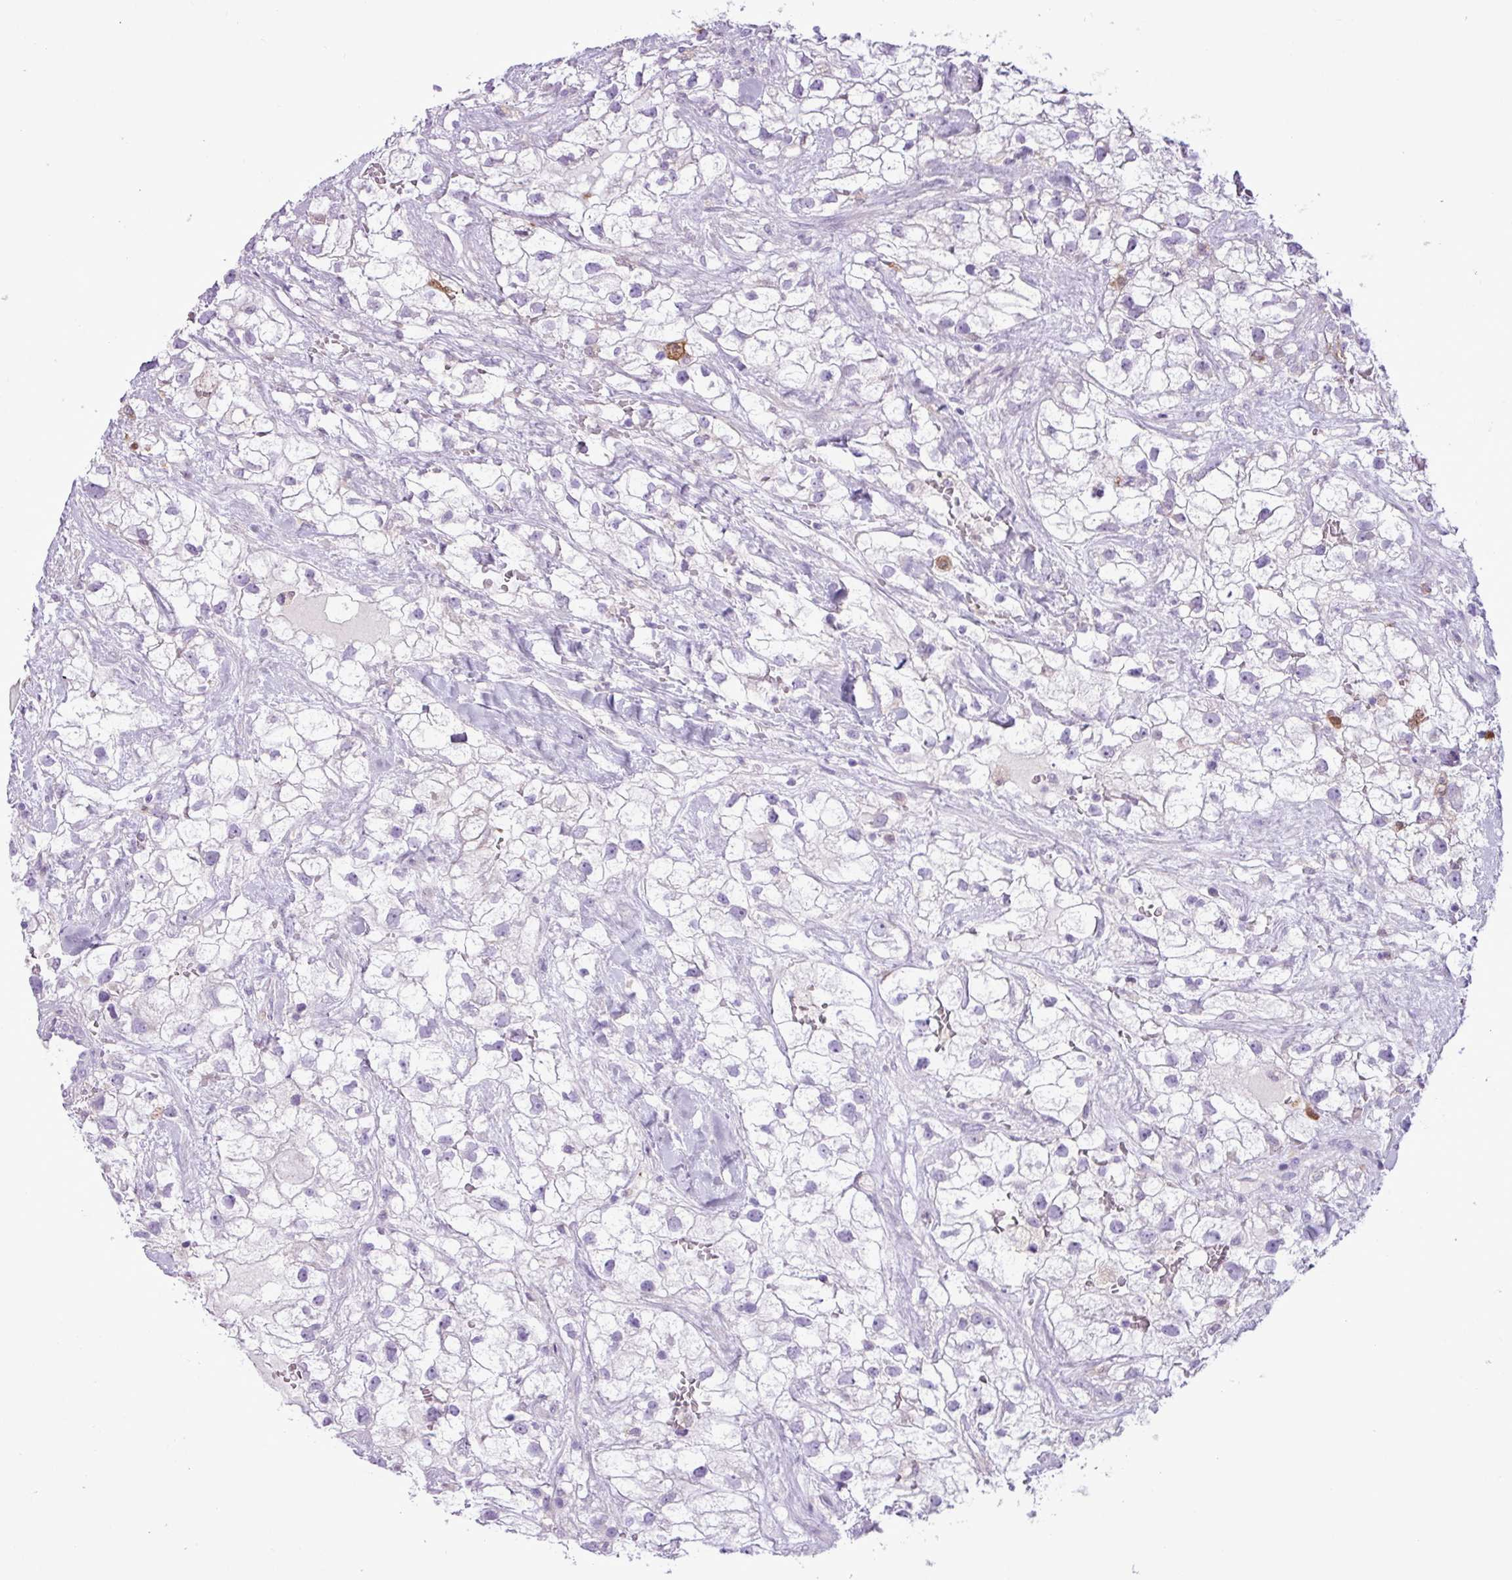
{"staining": {"intensity": "negative", "quantity": "none", "location": "none"}, "tissue": "renal cancer", "cell_type": "Tumor cells", "image_type": "cancer", "snomed": [{"axis": "morphology", "description": "Adenocarcinoma, NOS"}, {"axis": "topography", "description": "Kidney"}], "caption": "This histopathology image is of adenocarcinoma (renal) stained with immunohistochemistry to label a protein in brown with the nuclei are counter-stained blue. There is no staining in tumor cells.", "gene": "TMEM200C", "patient": {"sex": "male", "age": 59}}